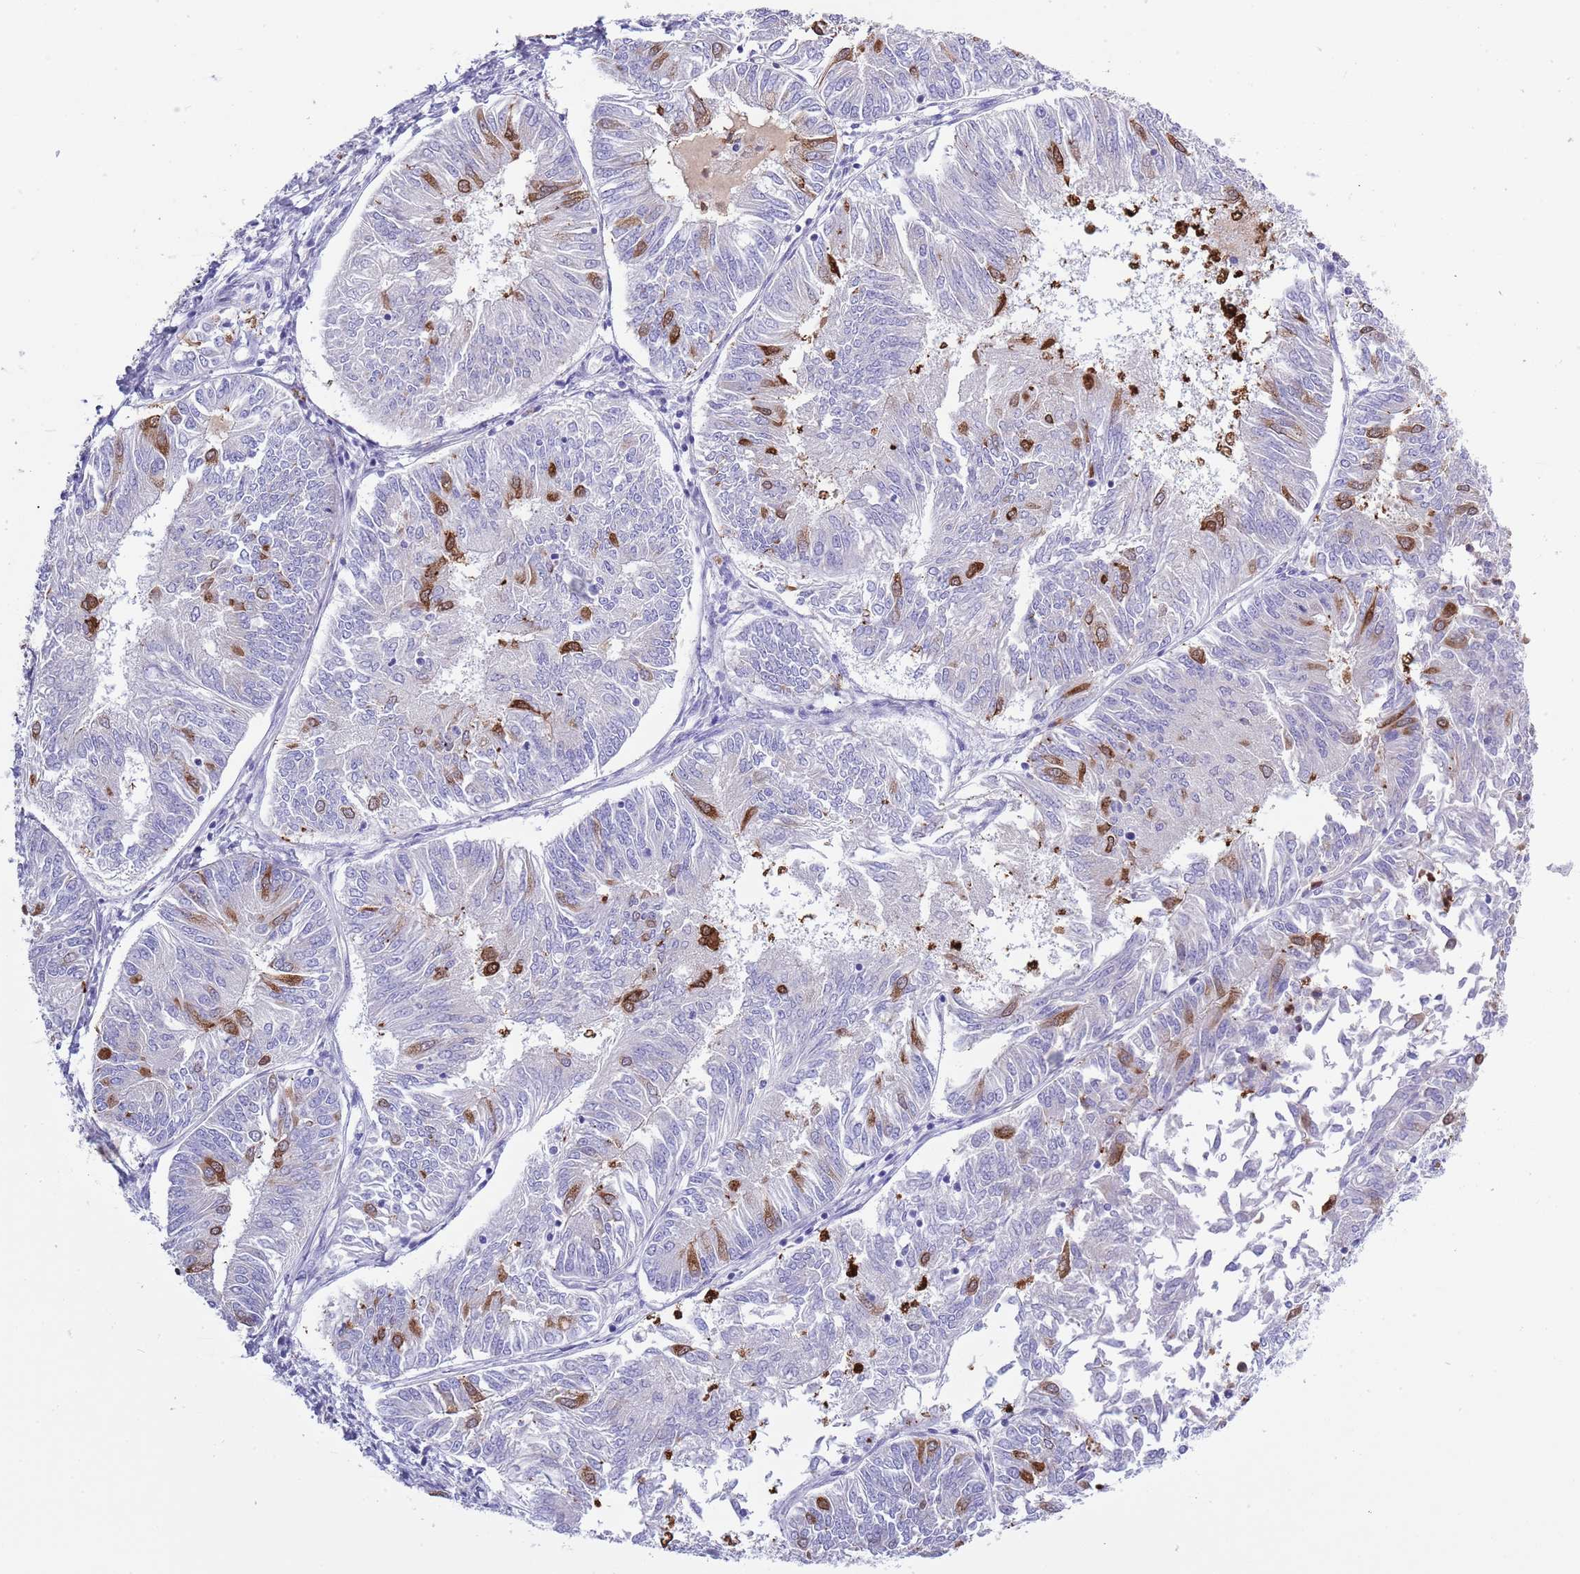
{"staining": {"intensity": "moderate", "quantity": "<25%", "location": "cytoplasmic/membranous"}, "tissue": "endometrial cancer", "cell_type": "Tumor cells", "image_type": "cancer", "snomed": [{"axis": "morphology", "description": "Adenocarcinoma, NOS"}, {"axis": "topography", "description": "Endometrium"}], "caption": "Protein staining reveals moderate cytoplasmic/membranous staining in about <25% of tumor cells in endometrial cancer.", "gene": "ZFP2", "patient": {"sex": "female", "age": 58}}